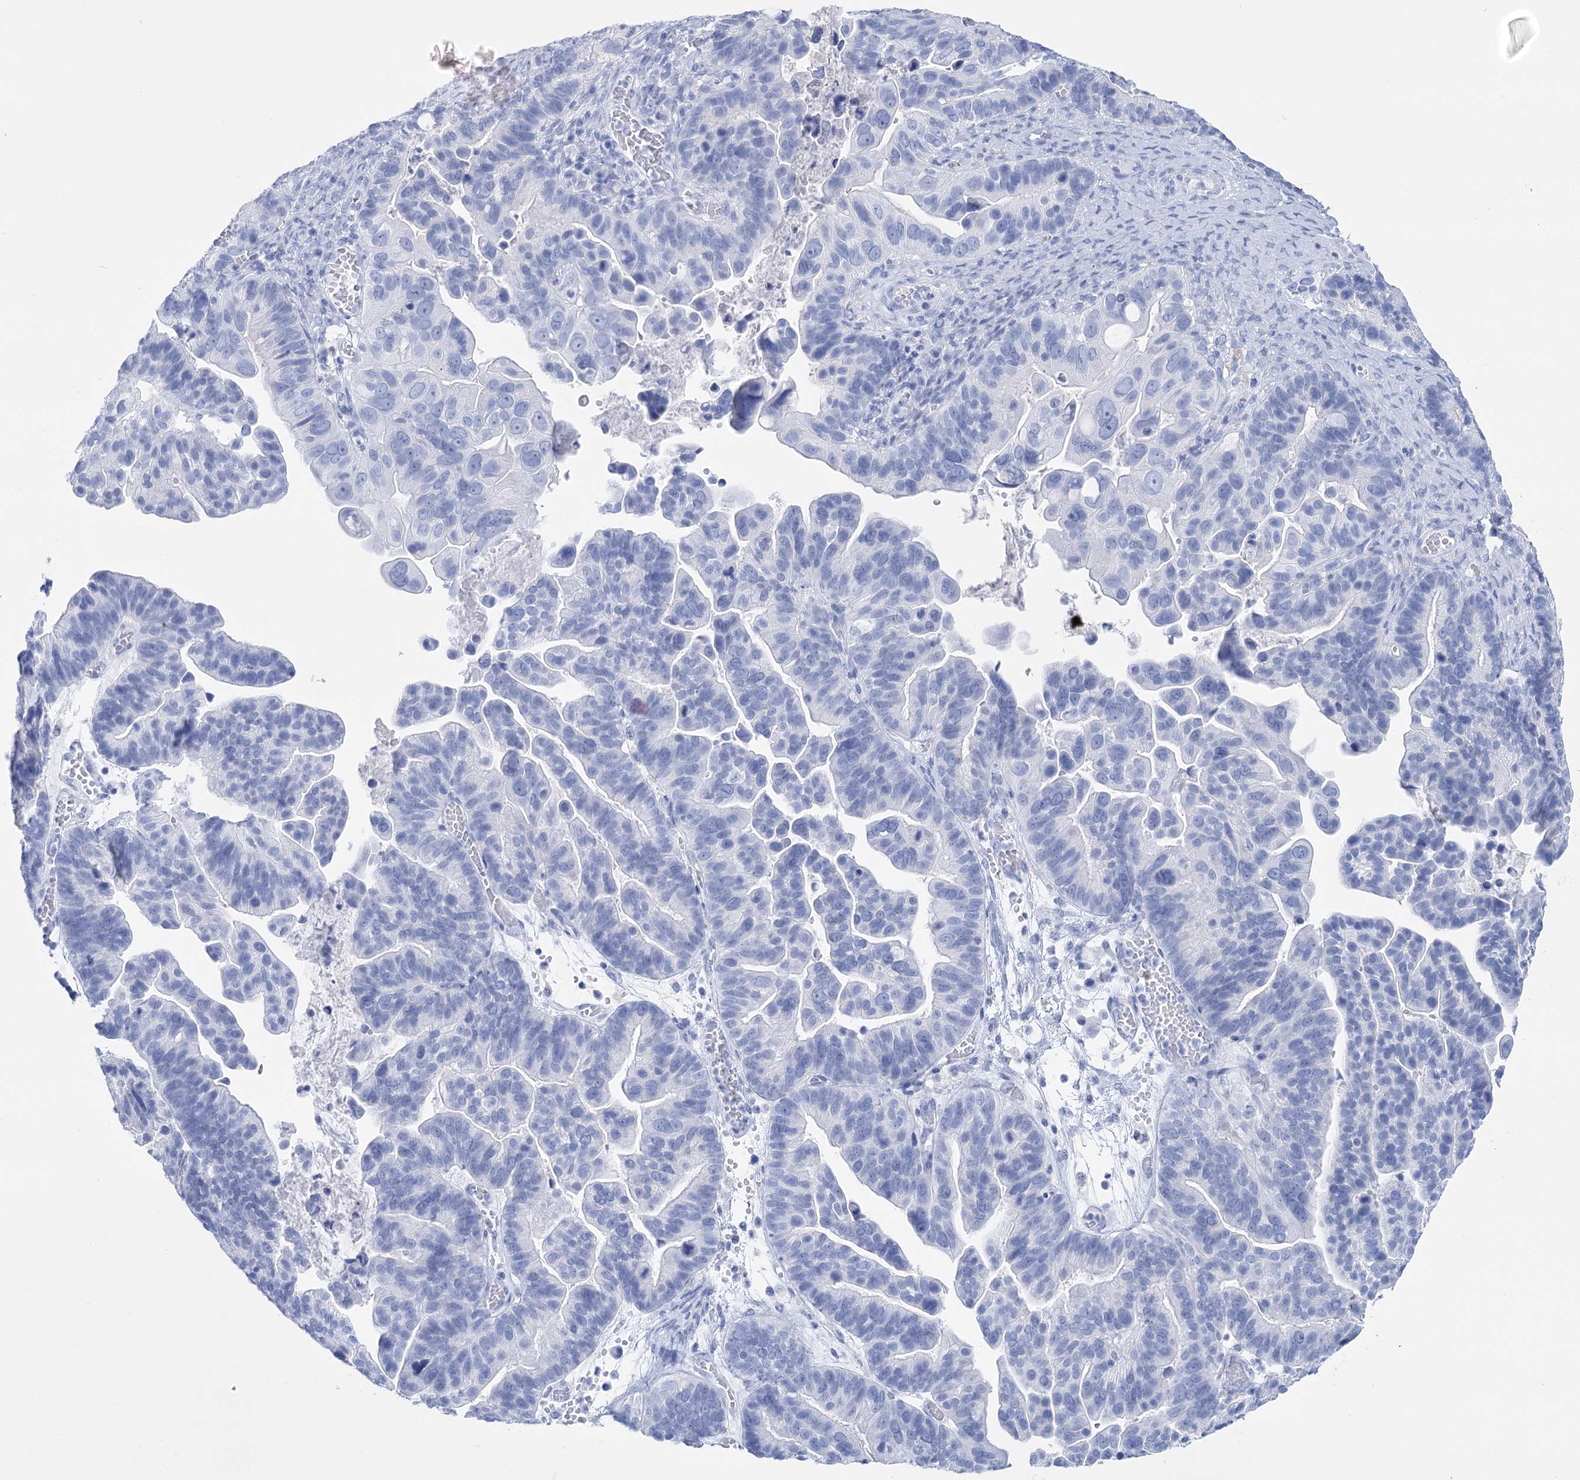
{"staining": {"intensity": "negative", "quantity": "none", "location": "none"}, "tissue": "ovarian cancer", "cell_type": "Tumor cells", "image_type": "cancer", "snomed": [{"axis": "morphology", "description": "Cystadenocarcinoma, serous, NOS"}, {"axis": "topography", "description": "Ovary"}], "caption": "Tumor cells show no significant positivity in ovarian cancer.", "gene": "PCDHA1", "patient": {"sex": "female", "age": 56}}